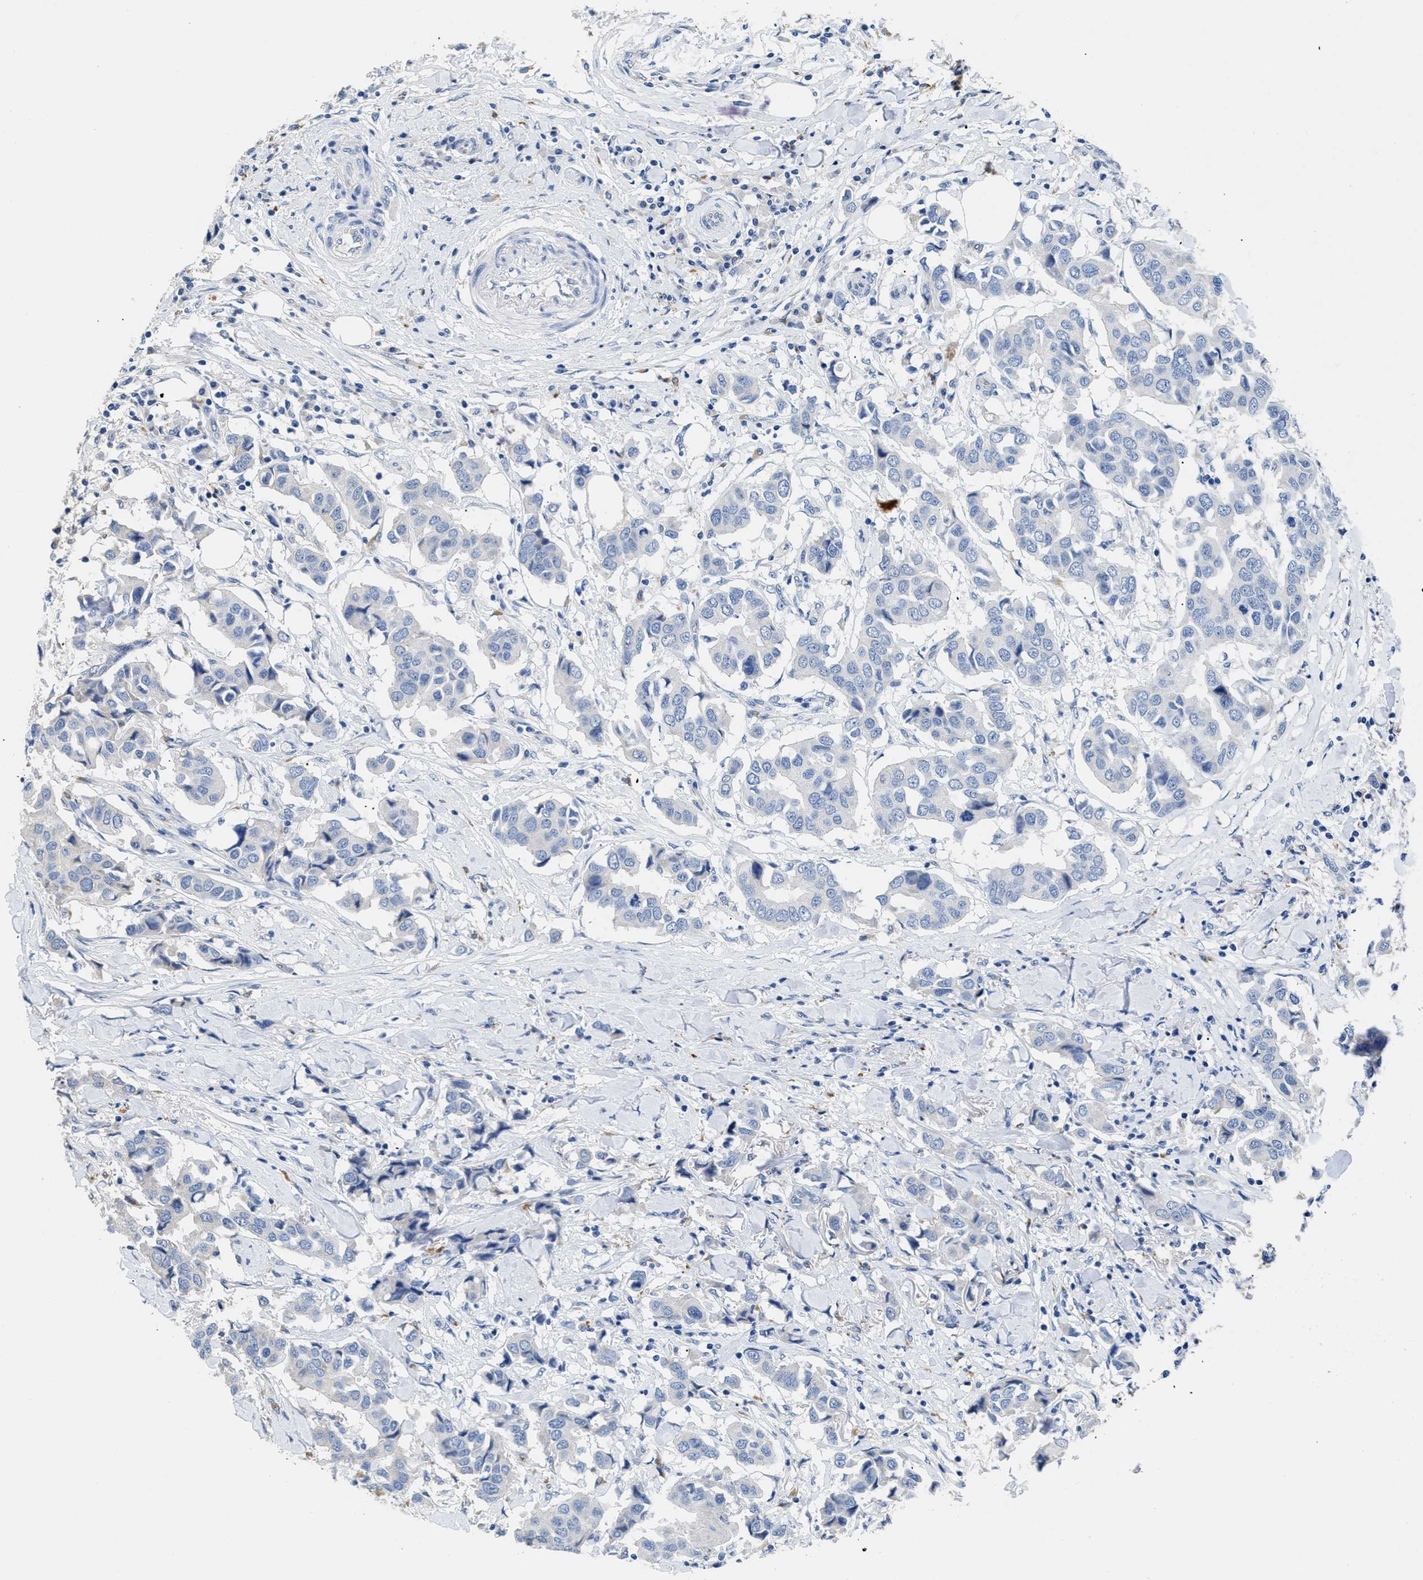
{"staining": {"intensity": "negative", "quantity": "none", "location": "none"}, "tissue": "breast cancer", "cell_type": "Tumor cells", "image_type": "cancer", "snomed": [{"axis": "morphology", "description": "Duct carcinoma"}, {"axis": "topography", "description": "Breast"}], "caption": "Intraductal carcinoma (breast) was stained to show a protein in brown. There is no significant positivity in tumor cells. (DAB (3,3'-diaminobenzidine) IHC visualized using brightfield microscopy, high magnification).", "gene": "APOBEC2", "patient": {"sex": "female", "age": 80}}